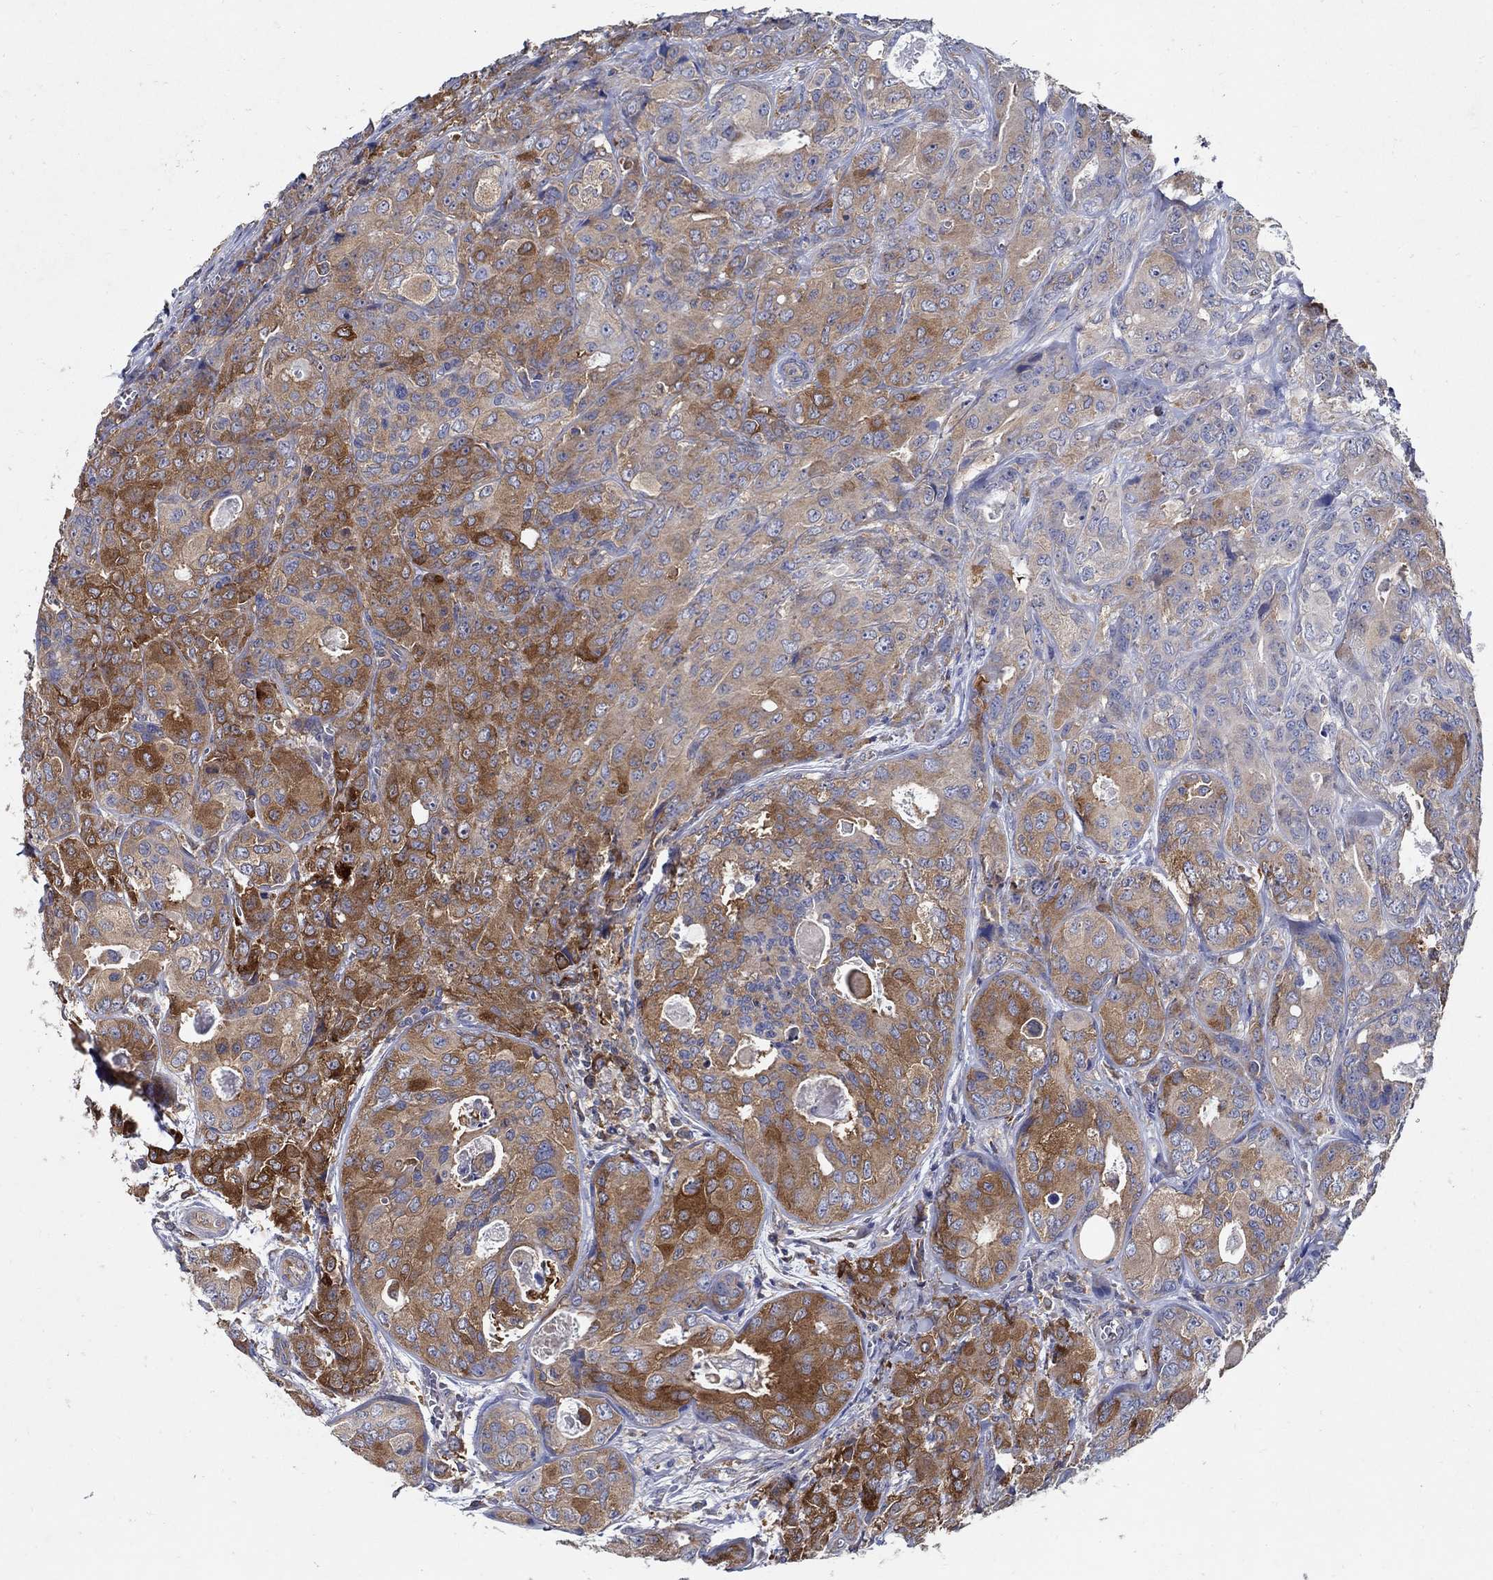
{"staining": {"intensity": "strong", "quantity": "25%-75%", "location": "cytoplasmic/membranous"}, "tissue": "breast cancer", "cell_type": "Tumor cells", "image_type": "cancer", "snomed": [{"axis": "morphology", "description": "Duct carcinoma"}, {"axis": "topography", "description": "Breast"}], "caption": "Immunohistochemical staining of human breast cancer (infiltrating ductal carcinoma) reveals high levels of strong cytoplasmic/membranous expression in approximately 25%-75% of tumor cells.", "gene": "MTHFR", "patient": {"sex": "female", "age": 43}}